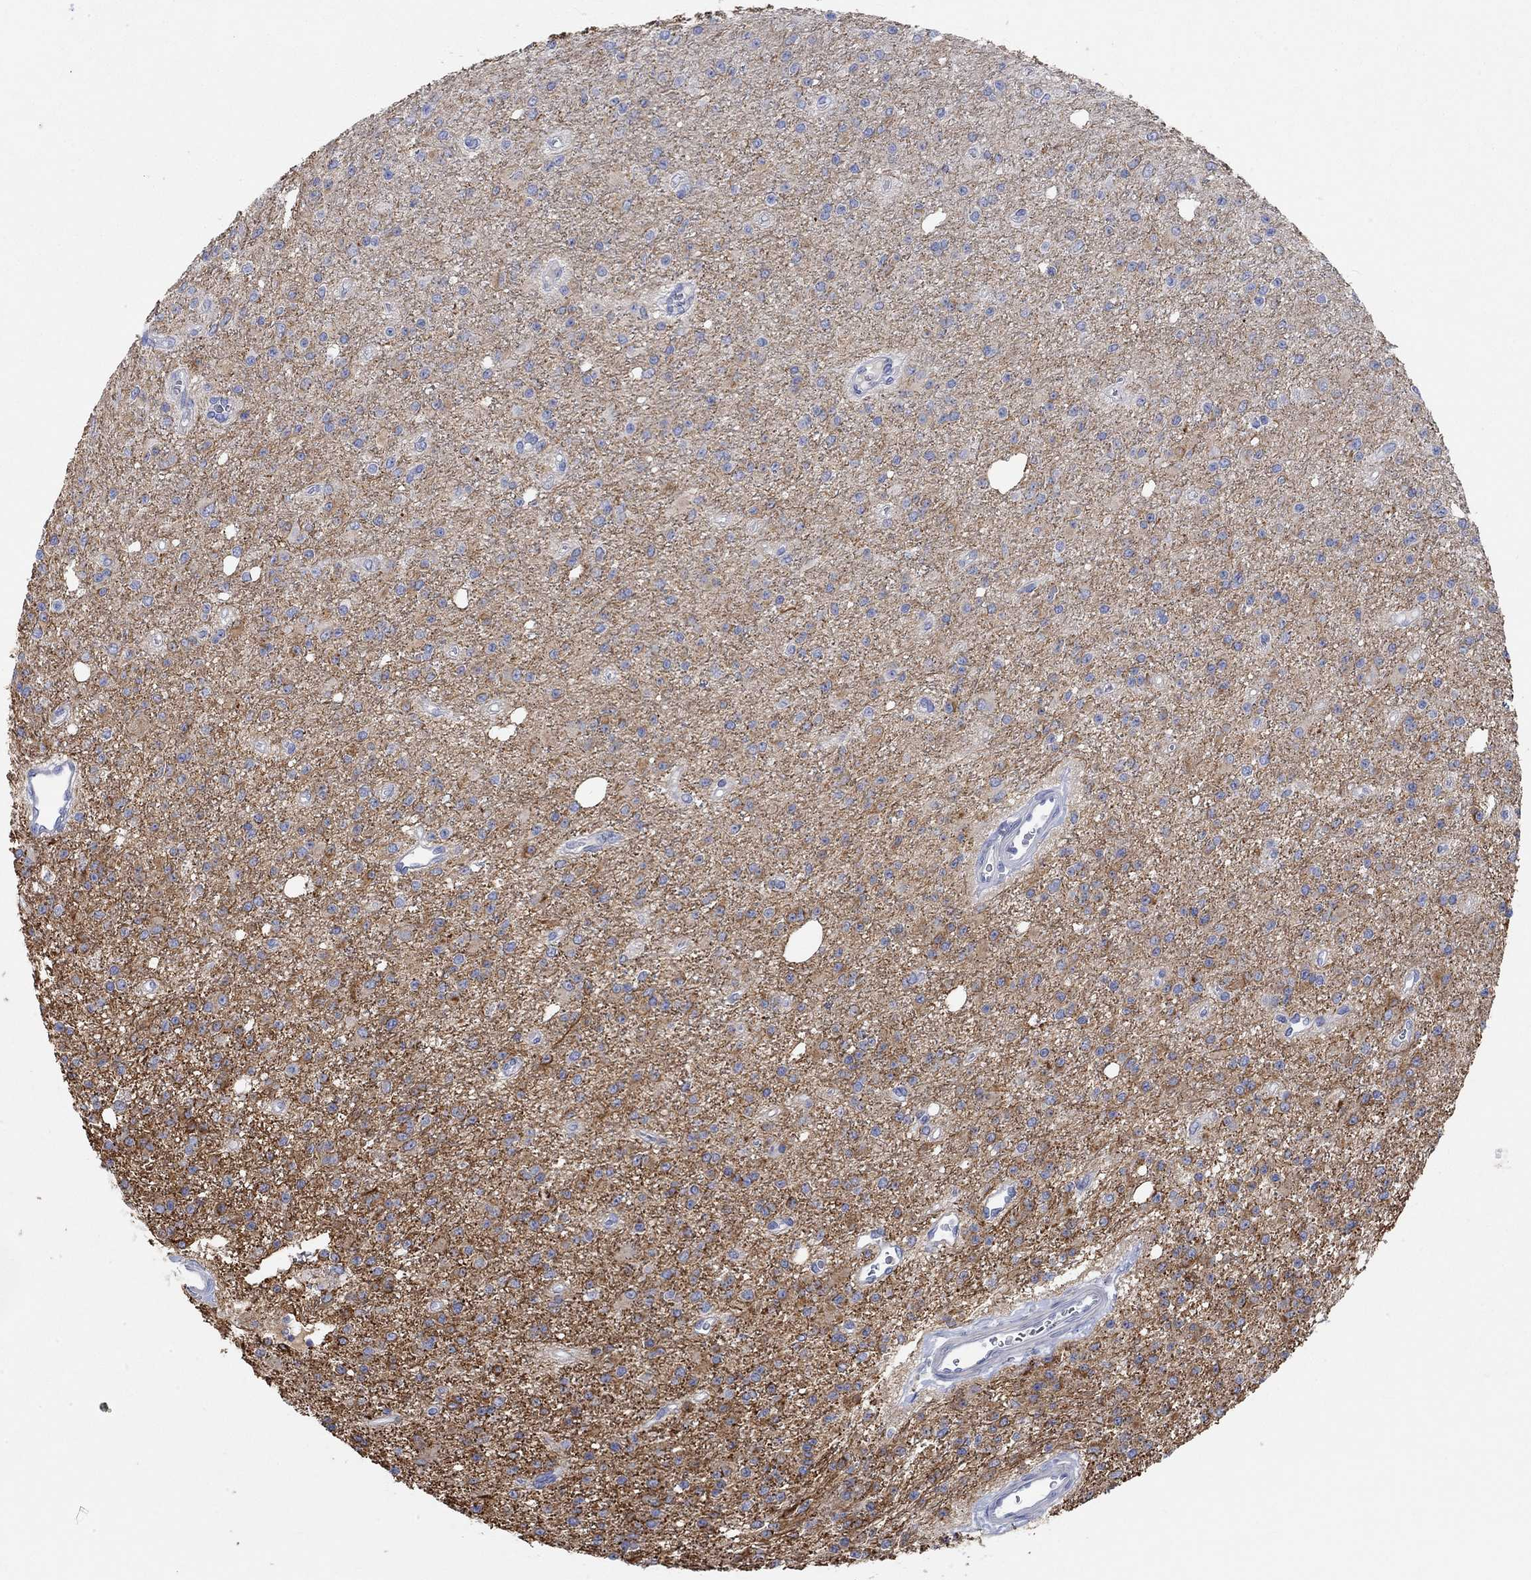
{"staining": {"intensity": "negative", "quantity": "none", "location": "none"}, "tissue": "glioma", "cell_type": "Tumor cells", "image_type": "cancer", "snomed": [{"axis": "morphology", "description": "Glioma, malignant, Low grade"}, {"axis": "topography", "description": "Brain"}], "caption": "Tumor cells show no significant expression in malignant glioma (low-grade). (DAB immunohistochemistry (IHC), high magnification).", "gene": "NAV3", "patient": {"sex": "female", "age": 45}}